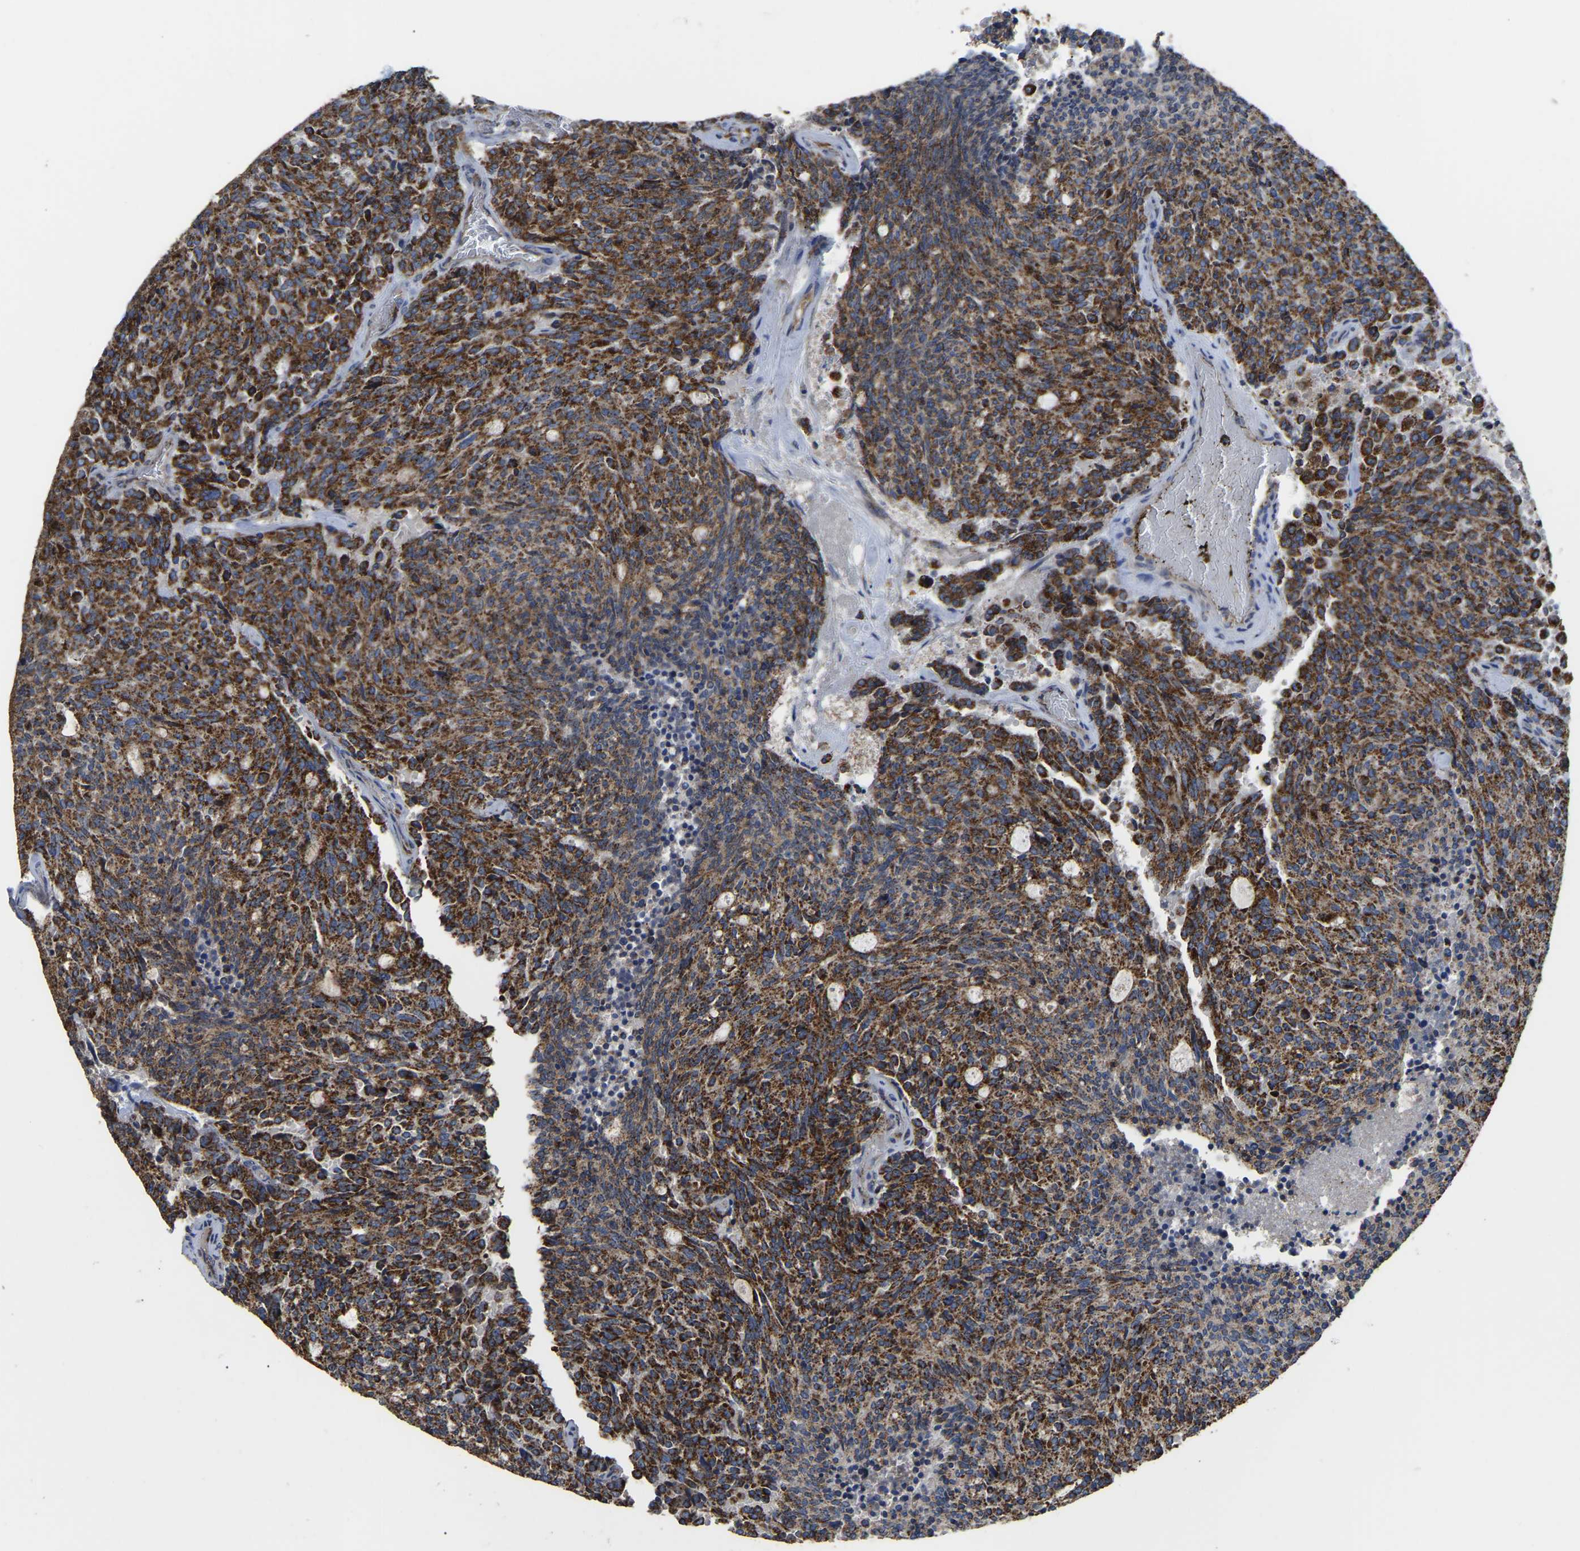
{"staining": {"intensity": "strong", "quantity": ">75%", "location": "cytoplasmic/membranous"}, "tissue": "carcinoid", "cell_type": "Tumor cells", "image_type": "cancer", "snomed": [{"axis": "morphology", "description": "Carcinoid, malignant, NOS"}, {"axis": "topography", "description": "Pancreas"}], "caption": "DAB (3,3'-diaminobenzidine) immunohistochemical staining of malignant carcinoid shows strong cytoplasmic/membranous protein expression in about >75% of tumor cells.", "gene": "ETFA", "patient": {"sex": "female", "age": 54}}